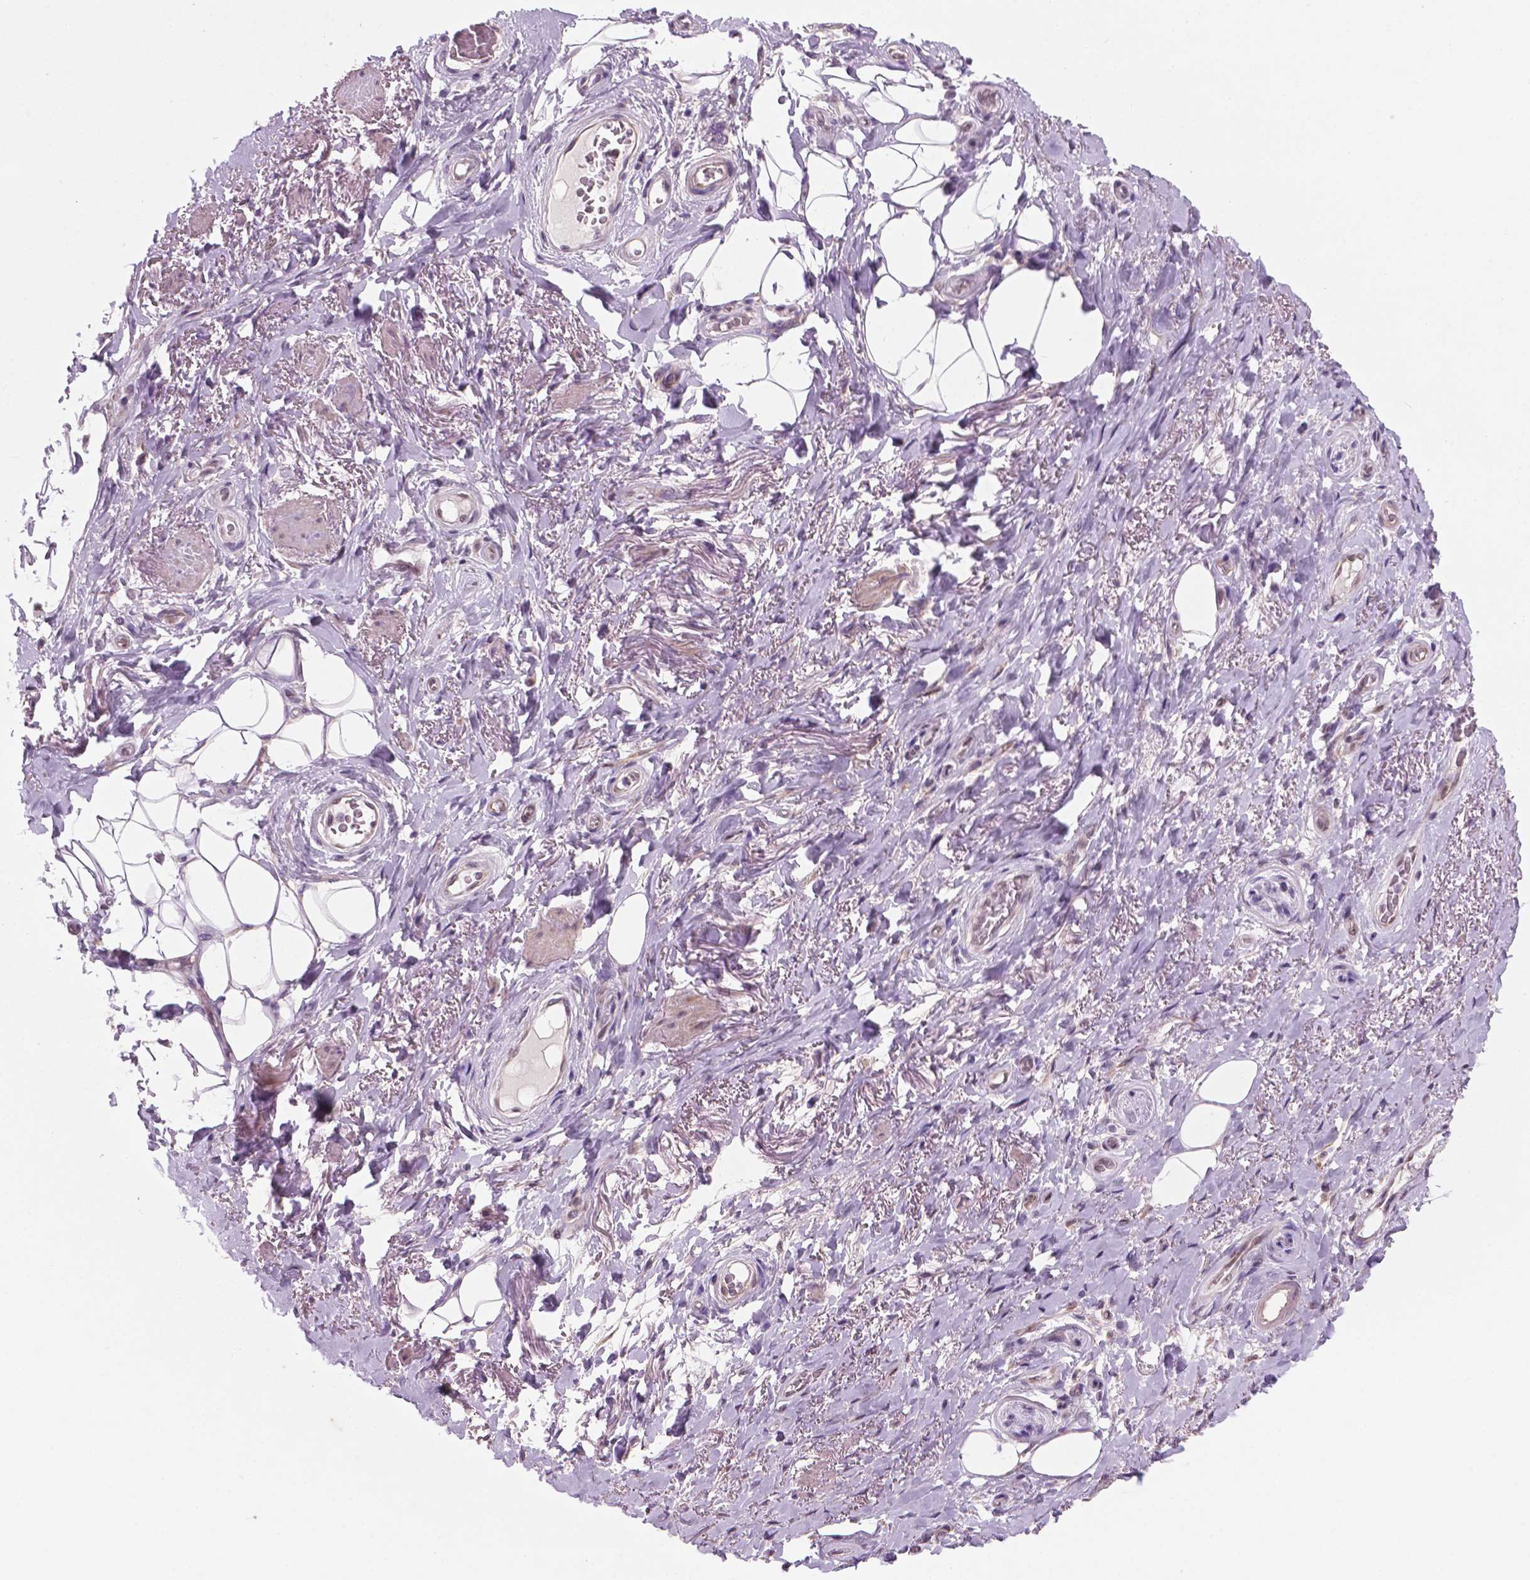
{"staining": {"intensity": "negative", "quantity": "none", "location": "none"}, "tissue": "adipose tissue", "cell_type": "Adipocytes", "image_type": "normal", "snomed": [{"axis": "morphology", "description": "Normal tissue, NOS"}, {"axis": "topography", "description": "Anal"}, {"axis": "topography", "description": "Peripheral nerve tissue"}], "caption": "Adipocytes show no significant positivity in benign adipose tissue. (IHC, brightfield microscopy, high magnification).", "gene": "C18orf21", "patient": {"sex": "male", "age": 53}}